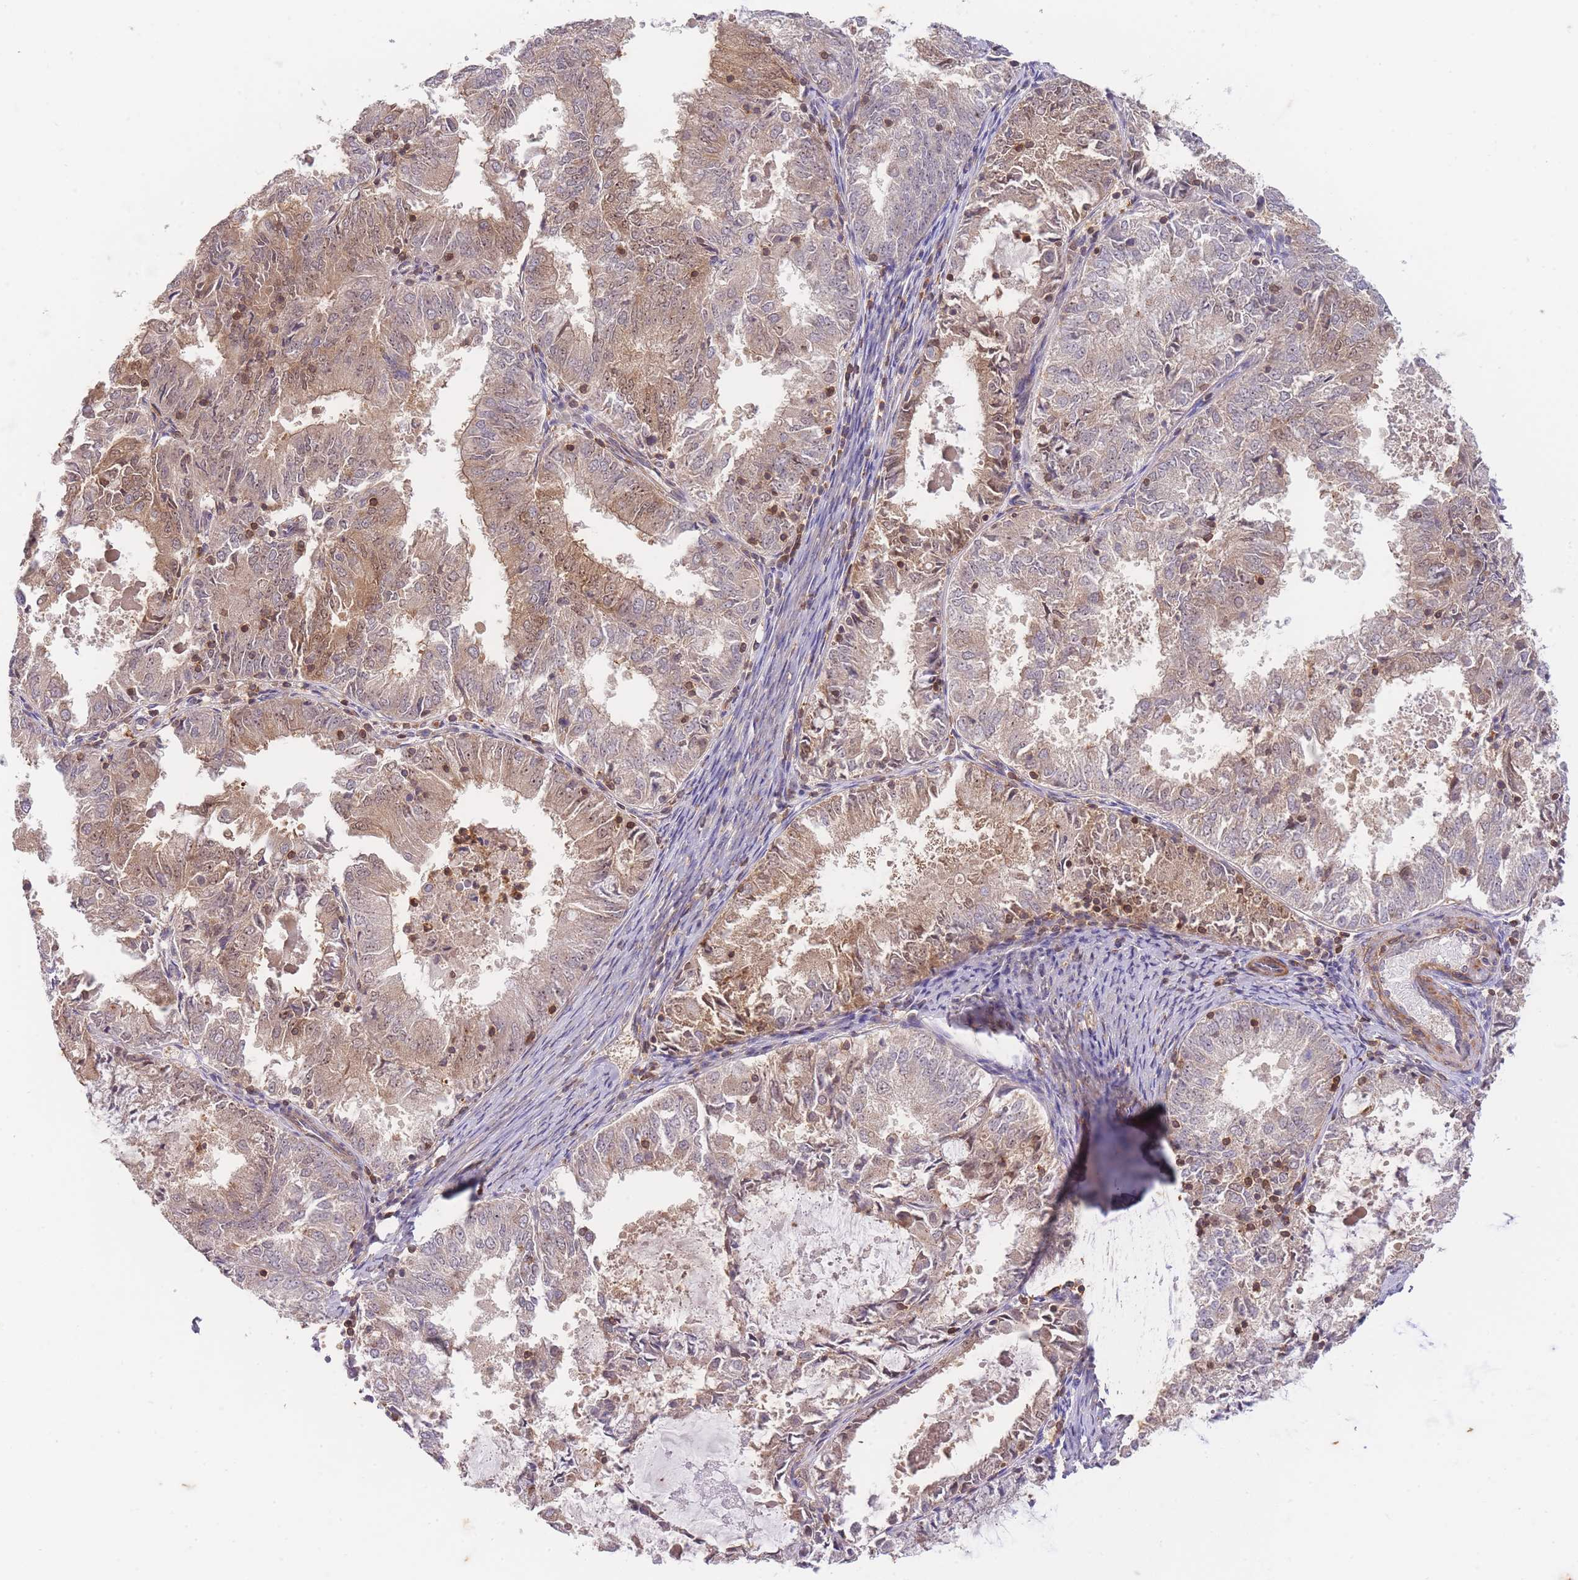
{"staining": {"intensity": "moderate", "quantity": "25%-75%", "location": "cytoplasmic/membranous,nuclear"}, "tissue": "endometrial cancer", "cell_type": "Tumor cells", "image_type": "cancer", "snomed": [{"axis": "morphology", "description": "Adenocarcinoma, NOS"}, {"axis": "topography", "description": "Endometrium"}], "caption": "IHC photomicrograph of human endometrial cancer (adenocarcinoma) stained for a protein (brown), which demonstrates medium levels of moderate cytoplasmic/membranous and nuclear positivity in approximately 25%-75% of tumor cells.", "gene": "ST8SIA4", "patient": {"sex": "female", "age": 57}}